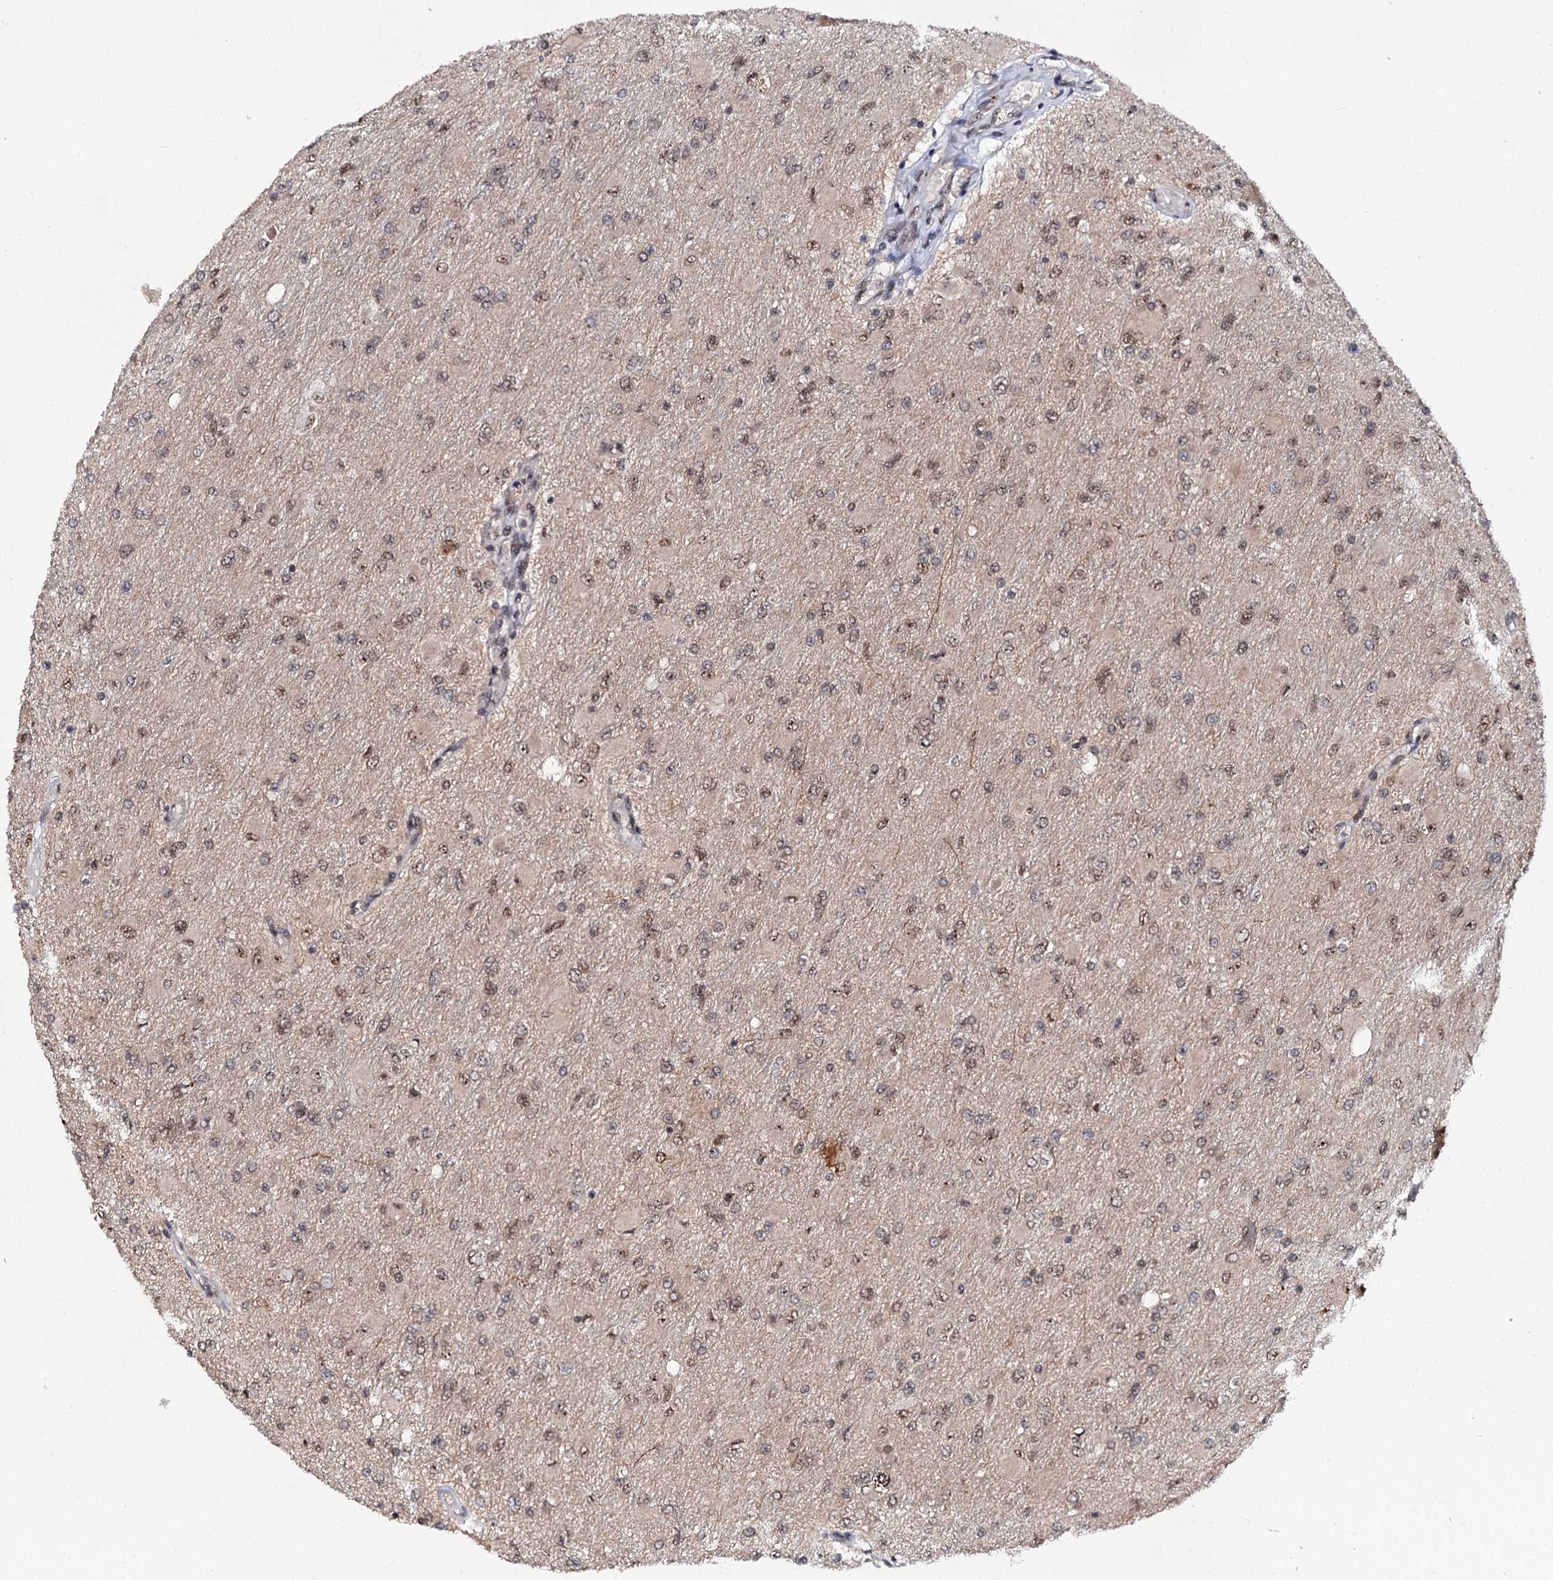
{"staining": {"intensity": "moderate", "quantity": "25%-75%", "location": "nuclear"}, "tissue": "glioma", "cell_type": "Tumor cells", "image_type": "cancer", "snomed": [{"axis": "morphology", "description": "Glioma, malignant, High grade"}, {"axis": "topography", "description": "Cerebral cortex"}], "caption": "A histopathology image of glioma stained for a protein shows moderate nuclear brown staining in tumor cells.", "gene": "BUD13", "patient": {"sex": "female", "age": 36}}